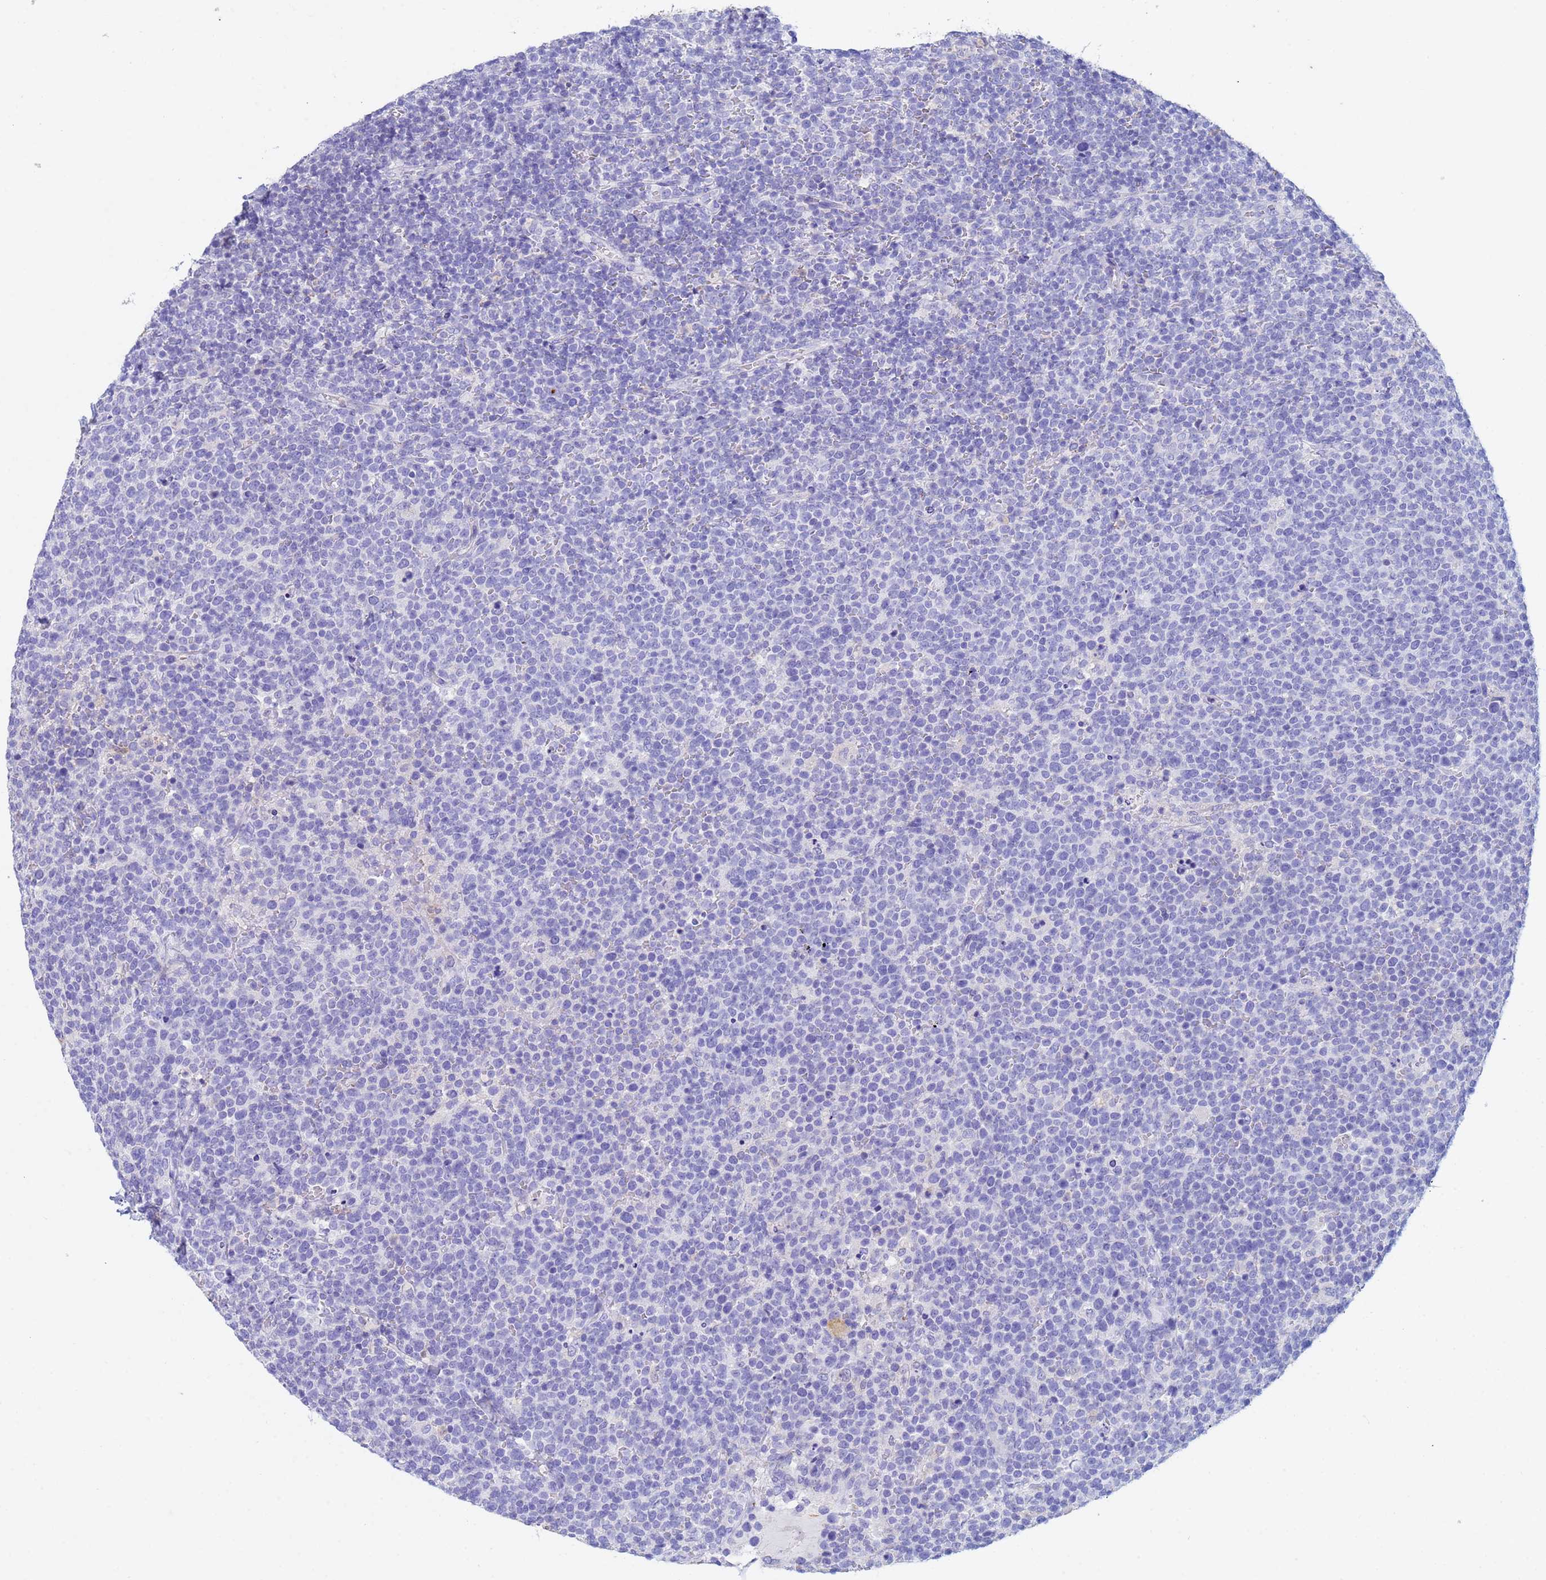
{"staining": {"intensity": "negative", "quantity": "none", "location": "none"}, "tissue": "lymphoma", "cell_type": "Tumor cells", "image_type": "cancer", "snomed": [{"axis": "morphology", "description": "Malignant lymphoma, non-Hodgkin's type, High grade"}, {"axis": "topography", "description": "Lymph node"}], "caption": "High power microscopy image of an immunohistochemistry (IHC) photomicrograph of lymphoma, revealing no significant positivity in tumor cells.", "gene": "CSTB", "patient": {"sex": "male", "age": 61}}